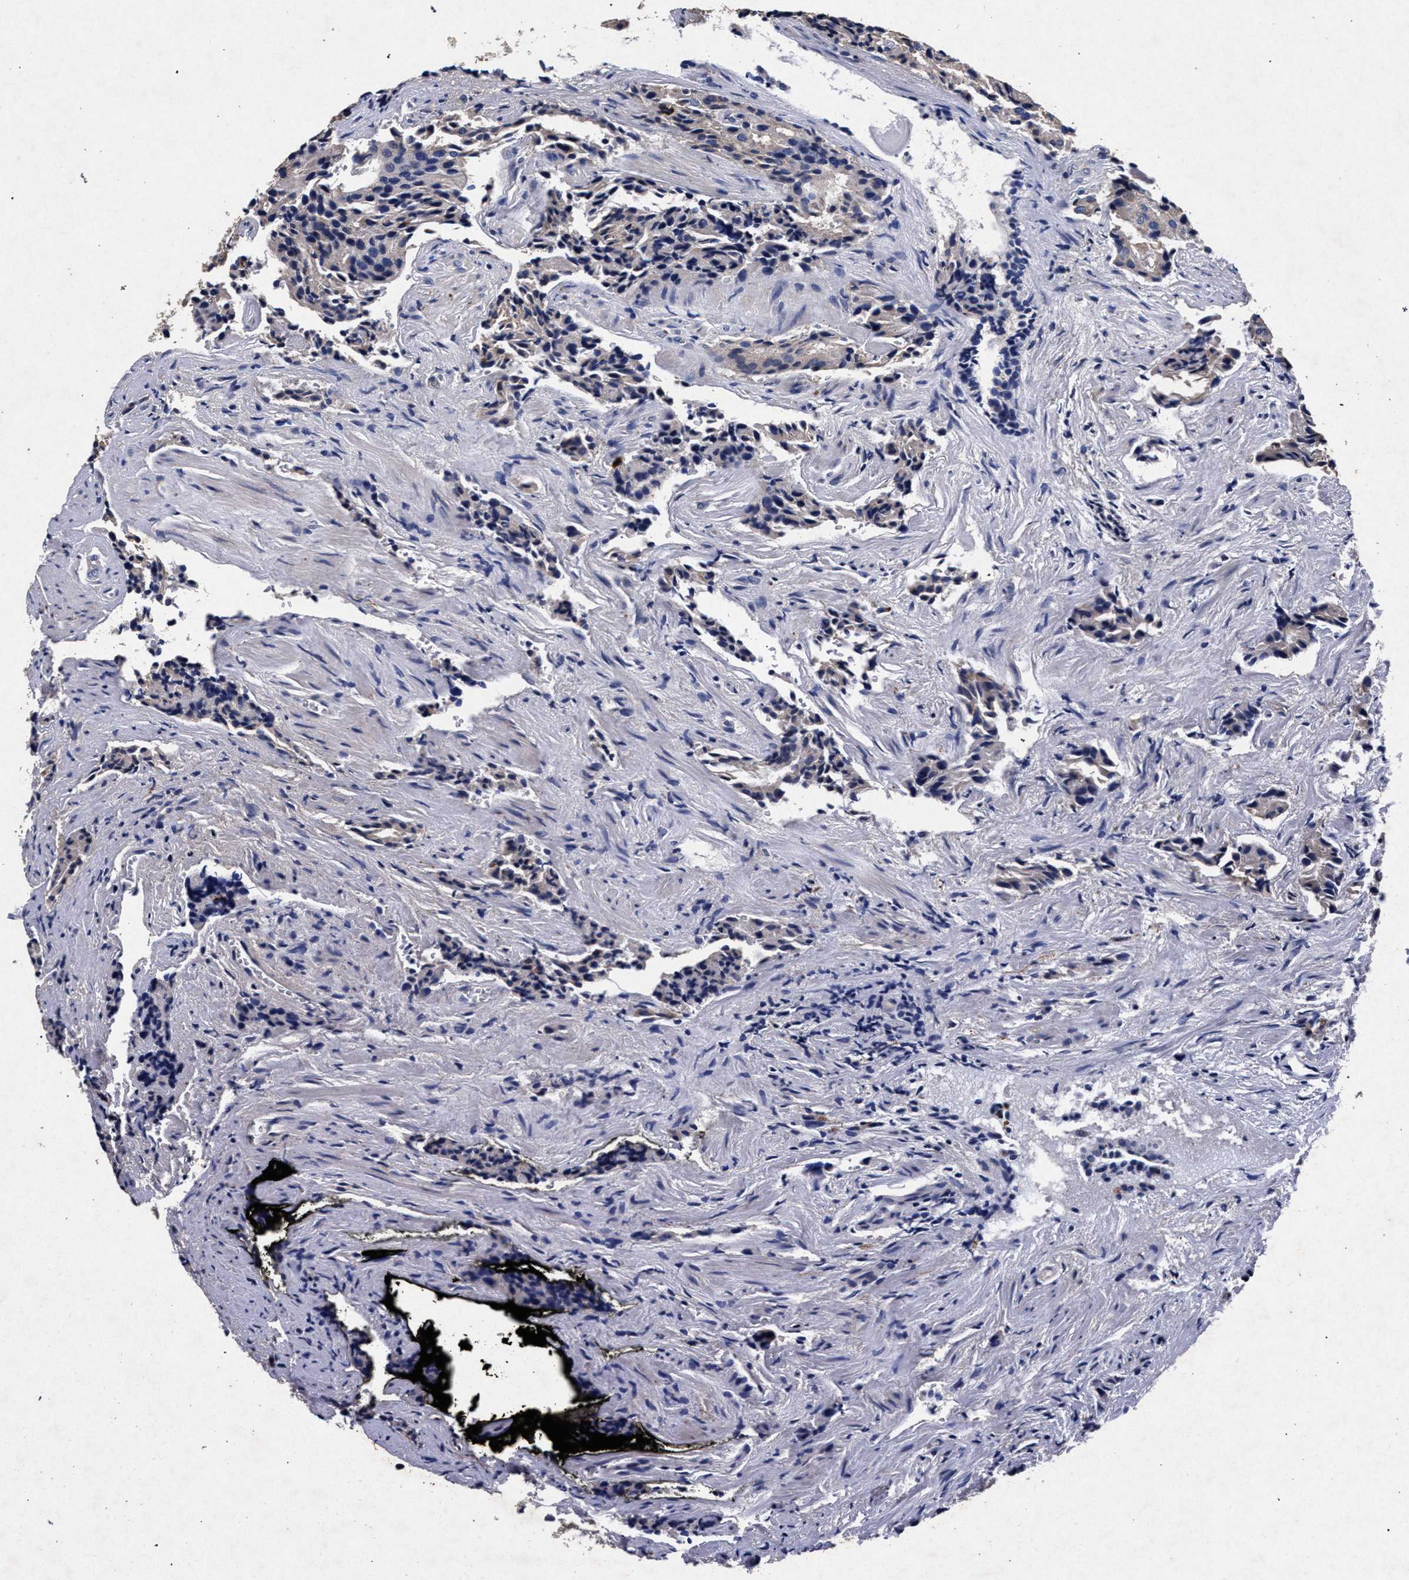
{"staining": {"intensity": "negative", "quantity": "none", "location": "none"}, "tissue": "prostate cancer", "cell_type": "Tumor cells", "image_type": "cancer", "snomed": [{"axis": "morphology", "description": "Adenocarcinoma, High grade"}, {"axis": "topography", "description": "Prostate"}], "caption": "There is no significant expression in tumor cells of prostate high-grade adenocarcinoma.", "gene": "ATP1A2", "patient": {"sex": "male", "age": 58}}